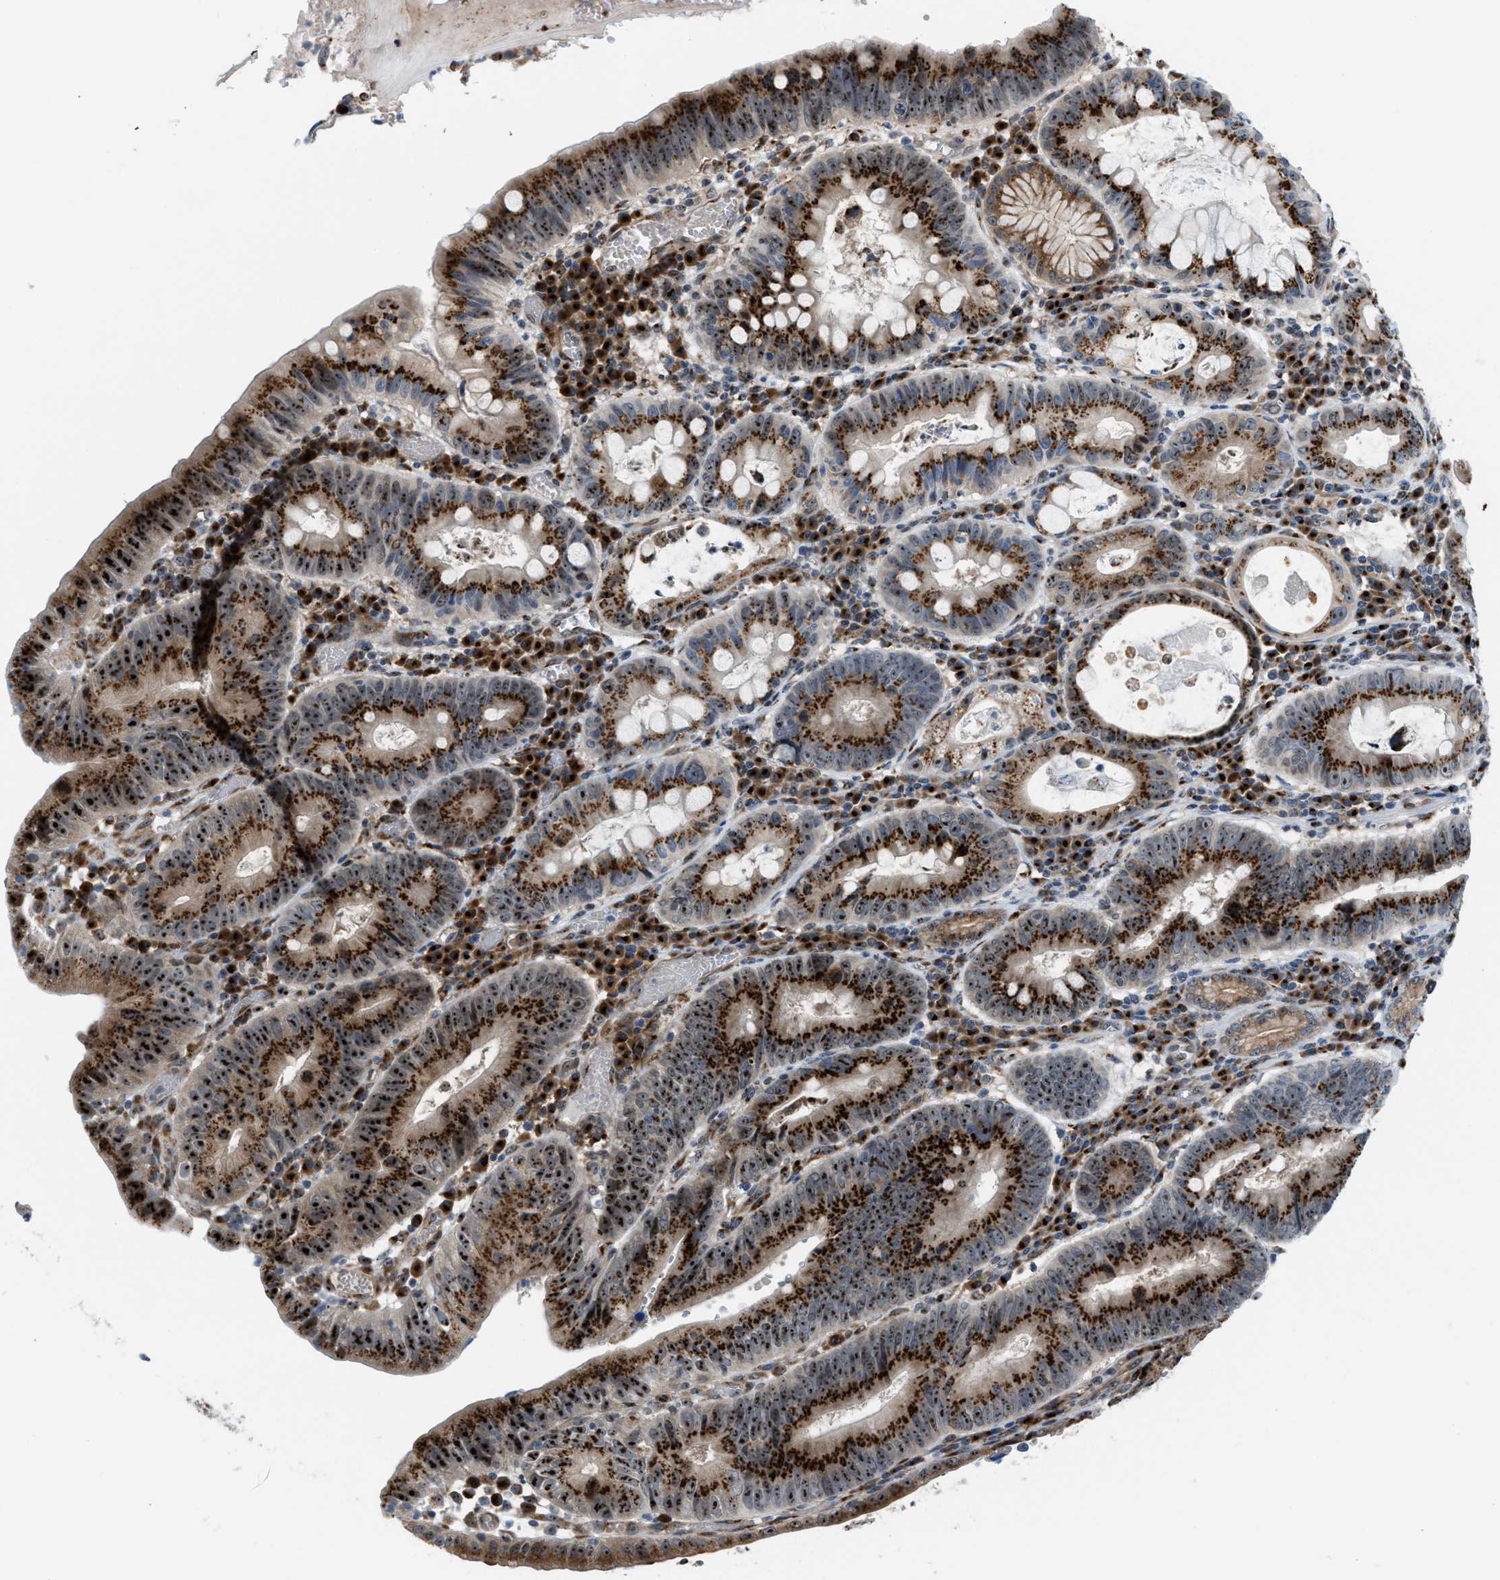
{"staining": {"intensity": "strong", "quantity": ">75%", "location": "cytoplasmic/membranous,nuclear"}, "tissue": "stomach cancer", "cell_type": "Tumor cells", "image_type": "cancer", "snomed": [{"axis": "morphology", "description": "Adenocarcinoma, NOS"}, {"axis": "topography", "description": "Stomach"}], "caption": "Protein expression analysis of stomach cancer (adenocarcinoma) displays strong cytoplasmic/membranous and nuclear expression in approximately >75% of tumor cells.", "gene": "SLC38A10", "patient": {"sex": "male", "age": 59}}